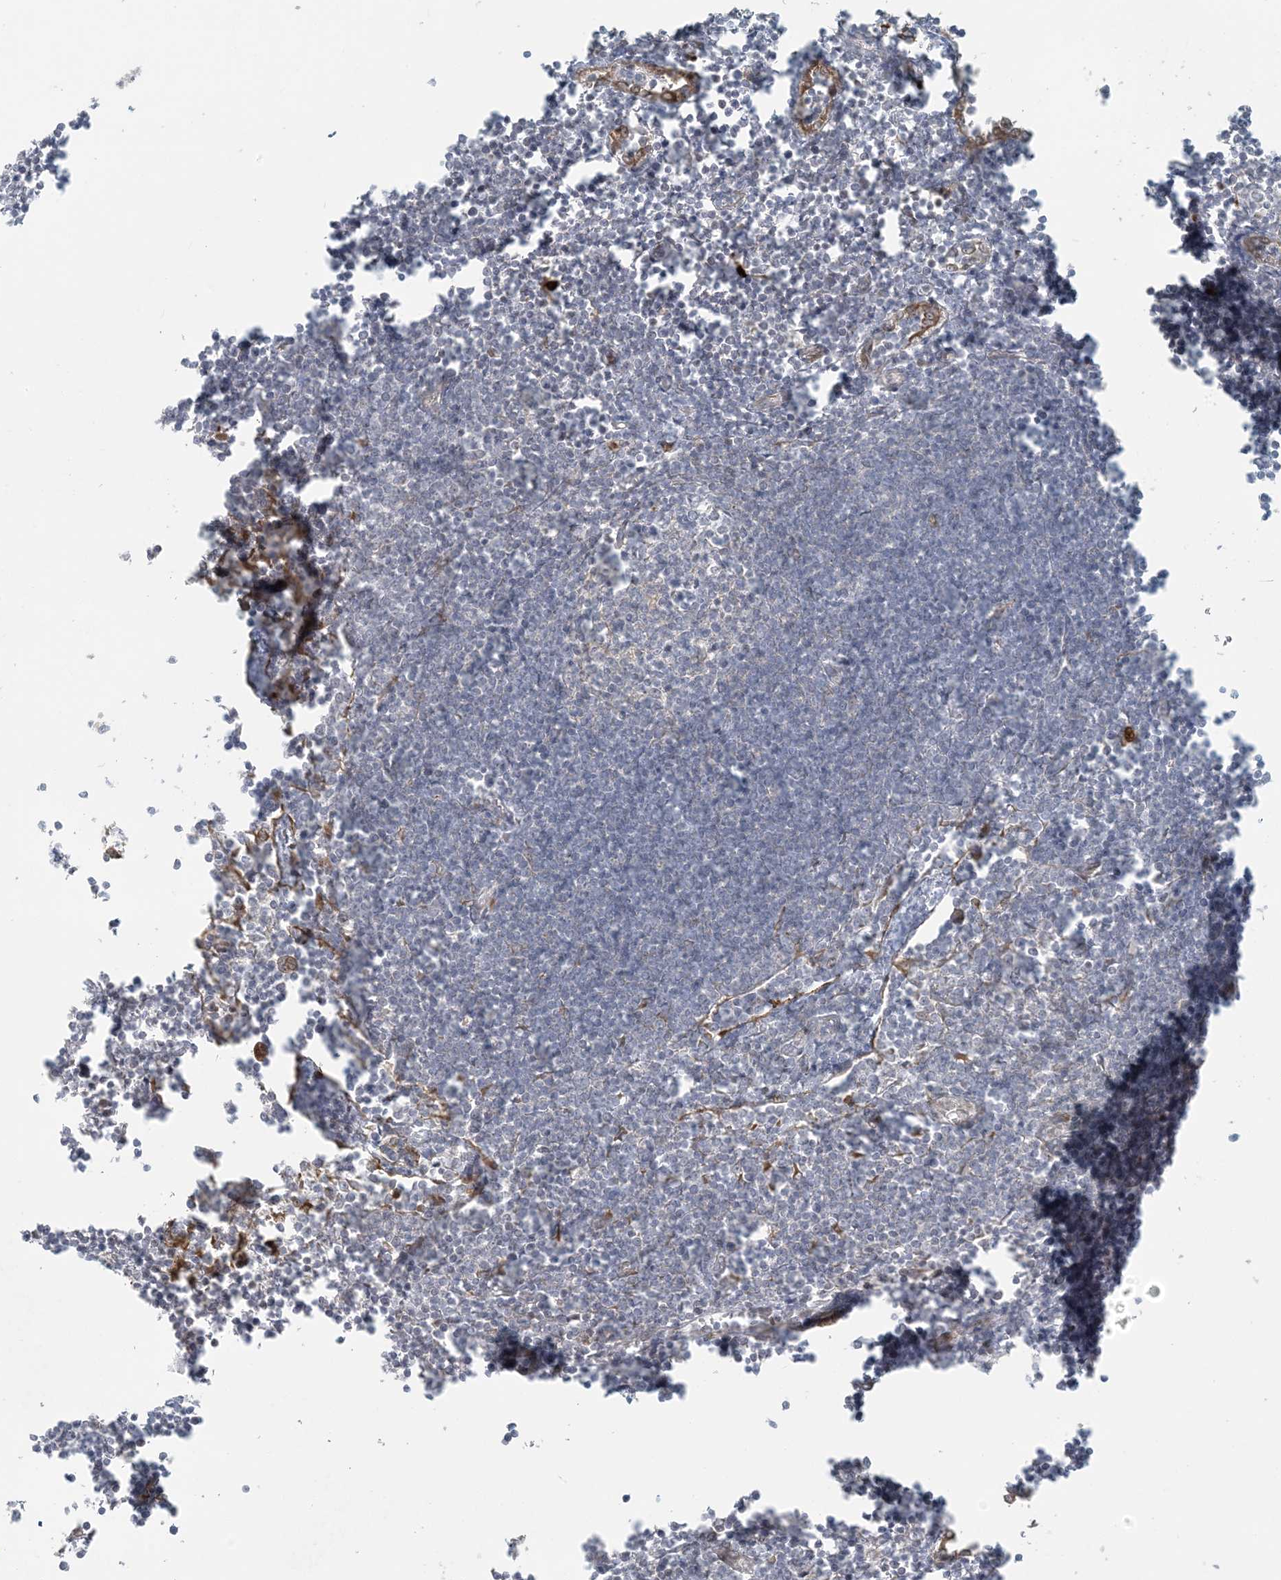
{"staining": {"intensity": "weak", "quantity": "<25%", "location": "cytoplasmic/membranous"}, "tissue": "lymph node", "cell_type": "Germinal center cells", "image_type": "normal", "snomed": [{"axis": "morphology", "description": "Normal tissue, NOS"}, {"axis": "morphology", "description": "Malignant melanoma, Metastatic site"}, {"axis": "topography", "description": "Lymph node"}], "caption": "A high-resolution micrograph shows IHC staining of normal lymph node, which shows no significant positivity in germinal center cells. (DAB immunohistochemistry (IHC) visualized using brightfield microscopy, high magnification).", "gene": "BCORL1", "patient": {"sex": "male", "age": 41}}